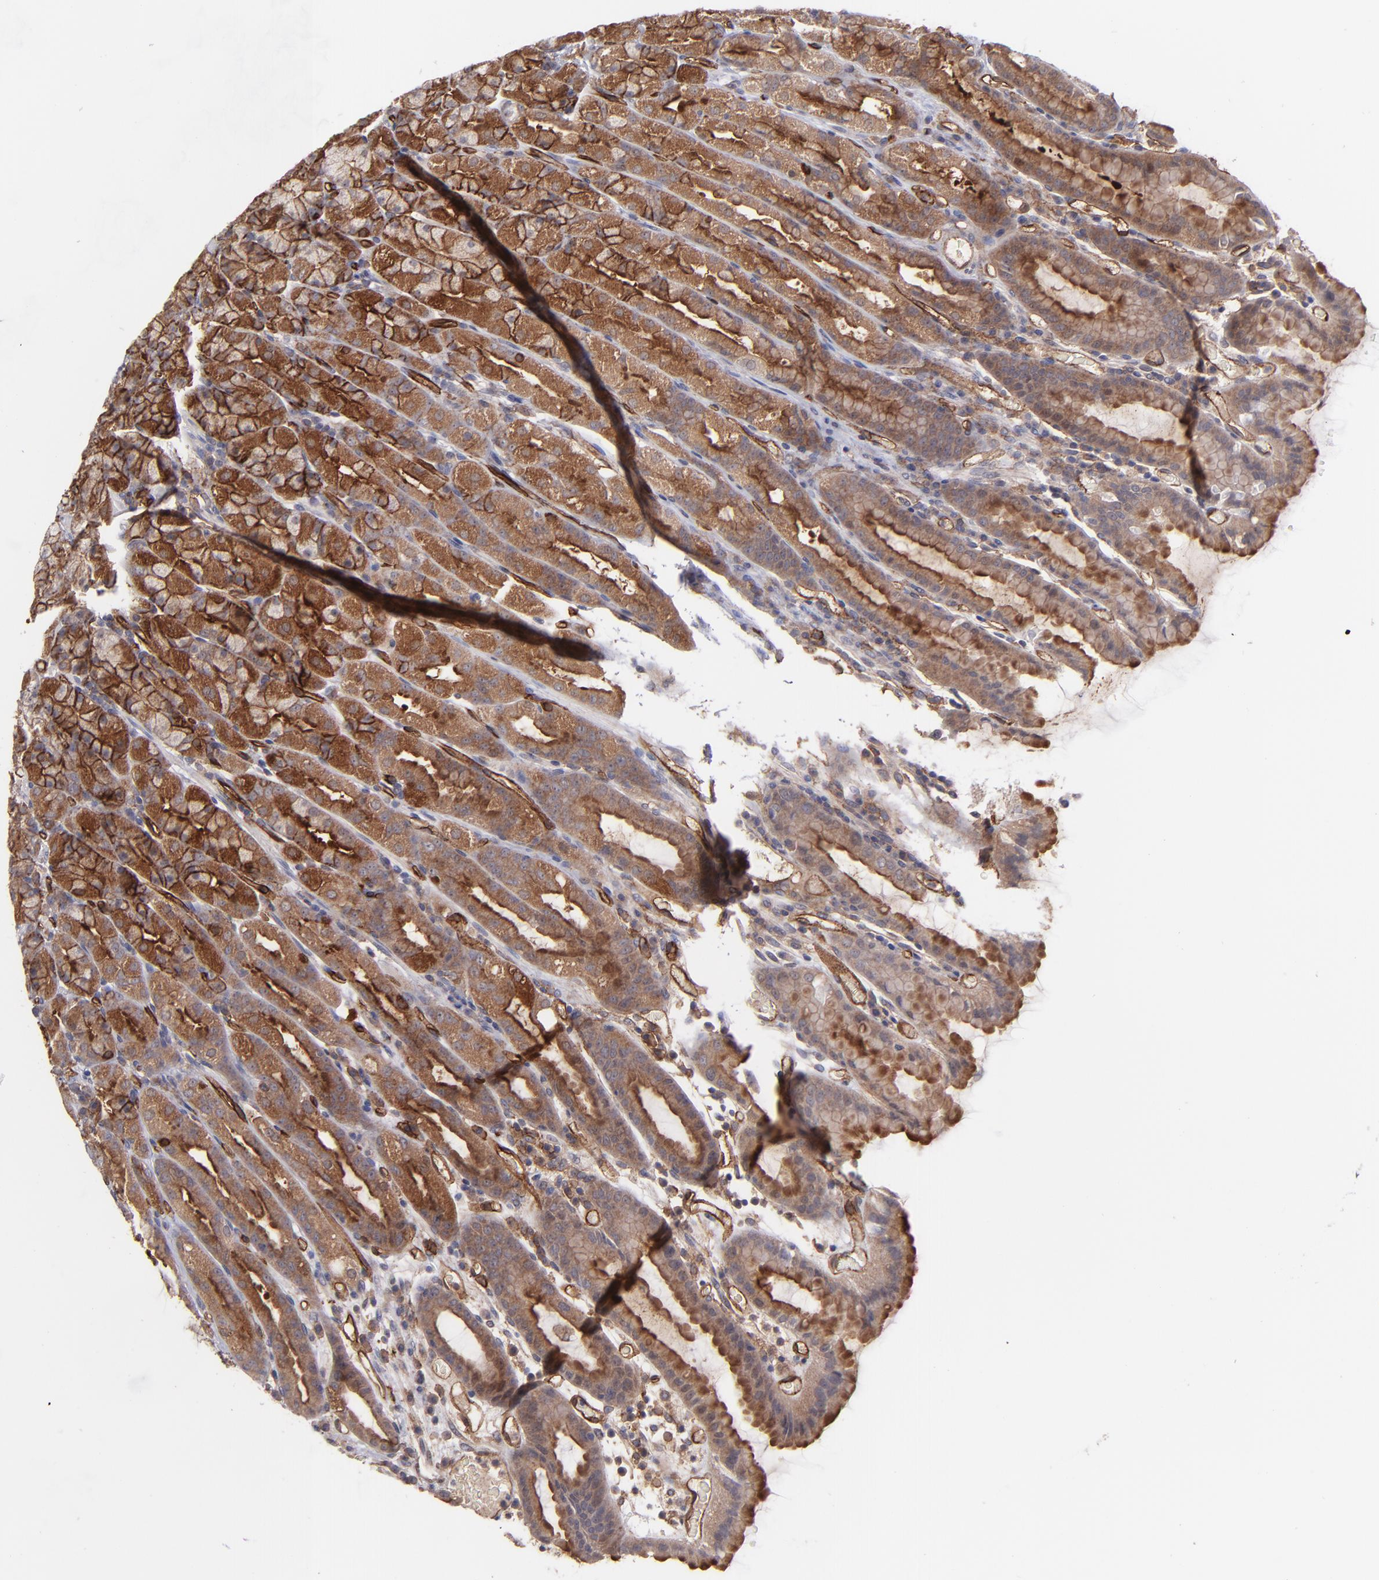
{"staining": {"intensity": "moderate", "quantity": ">75%", "location": "cytoplasmic/membranous"}, "tissue": "stomach", "cell_type": "Glandular cells", "image_type": "normal", "snomed": [{"axis": "morphology", "description": "Normal tissue, NOS"}, {"axis": "topography", "description": "Stomach, upper"}], "caption": "Glandular cells demonstrate moderate cytoplasmic/membranous staining in about >75% of cells in unremarkable stomach.", "gene": "ICAM1", "patient": {"sex": "male", "age": 68}}